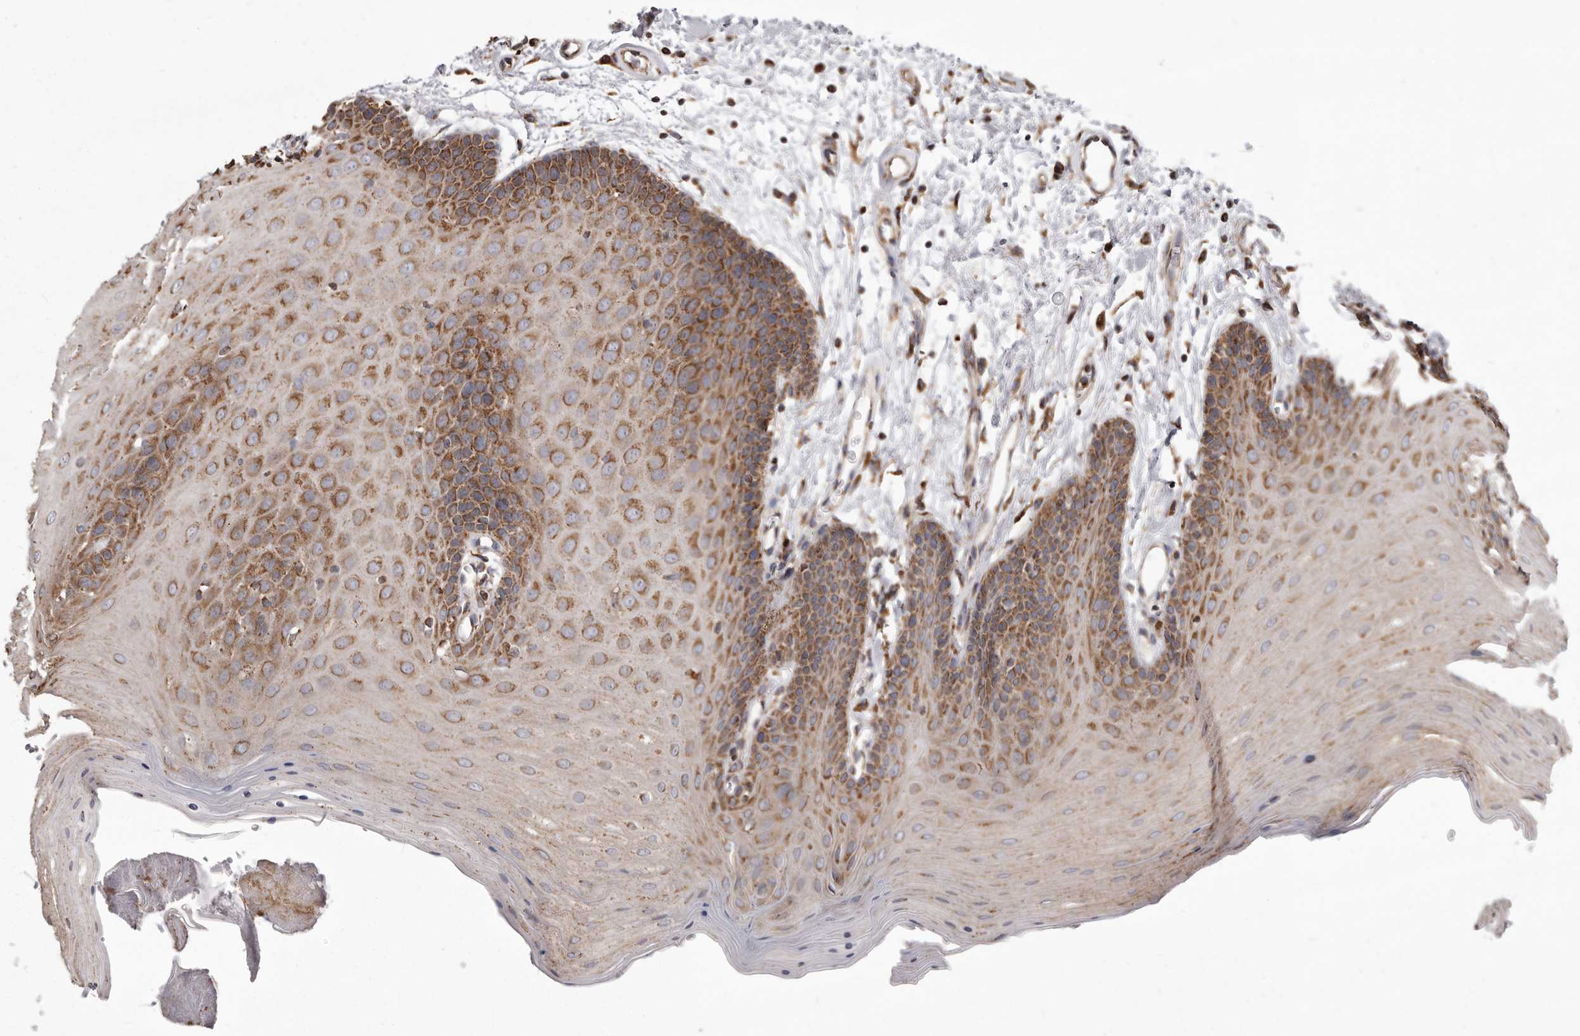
{"staining": {"intensity": "strong", "quantity": ">75%", "location": "cytoplasmic/membranous"}, "tissue": "oral mucosa", "cell_type": "Squamous epithelial cells", "image_type": "normal", "snomed": [{"axis": "morphology", "description": "Normal tissue, NOS"}, {"axis": "morphology", "description": "Squamous cell carcinoma, NOS"}, {"axis": "topography", "description": "Skeletal muscle"}, {"axis": "topography", "description": "Oral tissue"}, {"axis": "topography", "description": "Salivary gland"}, {"axis": "topography", "description": "Head-Neck"}], "caption": "A photomicrograph of oral mucosa stained for a protein shows strong cytoplasmic/membranous brown staining in squamous epithelial cells.", "gene": "CDK5RAP3", "patient": {"sex": "male", "age": 54}}